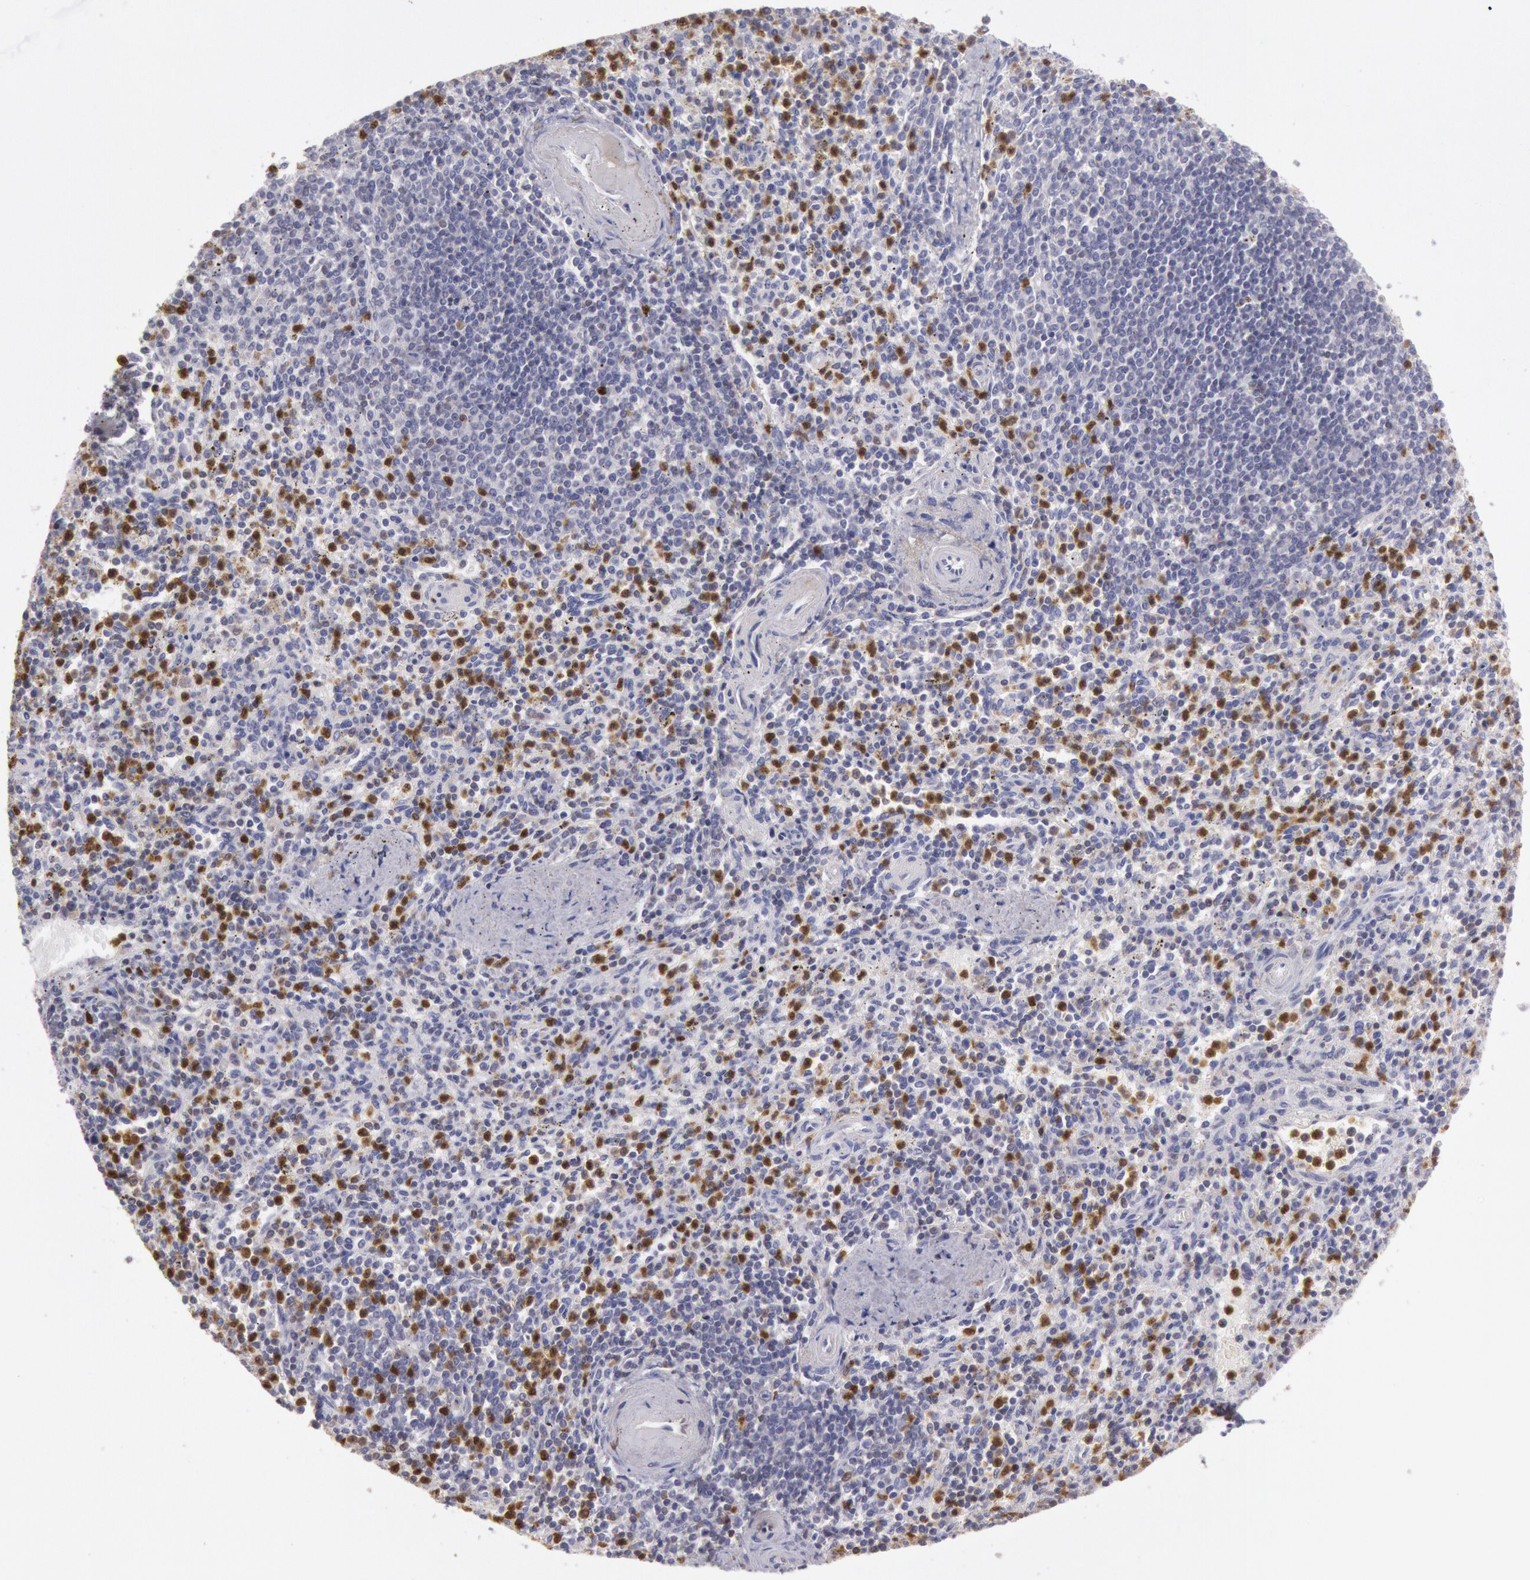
{"staining": {"intensity": "moderate", "quantity": "25%-75%", "location": "cytoplasmic/membranous,nuclear"}, "tissue": "spleen", "cell_type": "Cells in red pulp", "image_type": "normal", "snomed": [{"axis": "morphology", "description": "Normal tissue, NOS"}, {"axis": "topography", "description": "Spleen"}], "caption": "Spleen stained for a protein displays moderate cytoplasmic/membranous,nuclear positivity in cells in red pulp.", "gene": "RAB27A", "patient": {"sex": "male", "age": 72}}